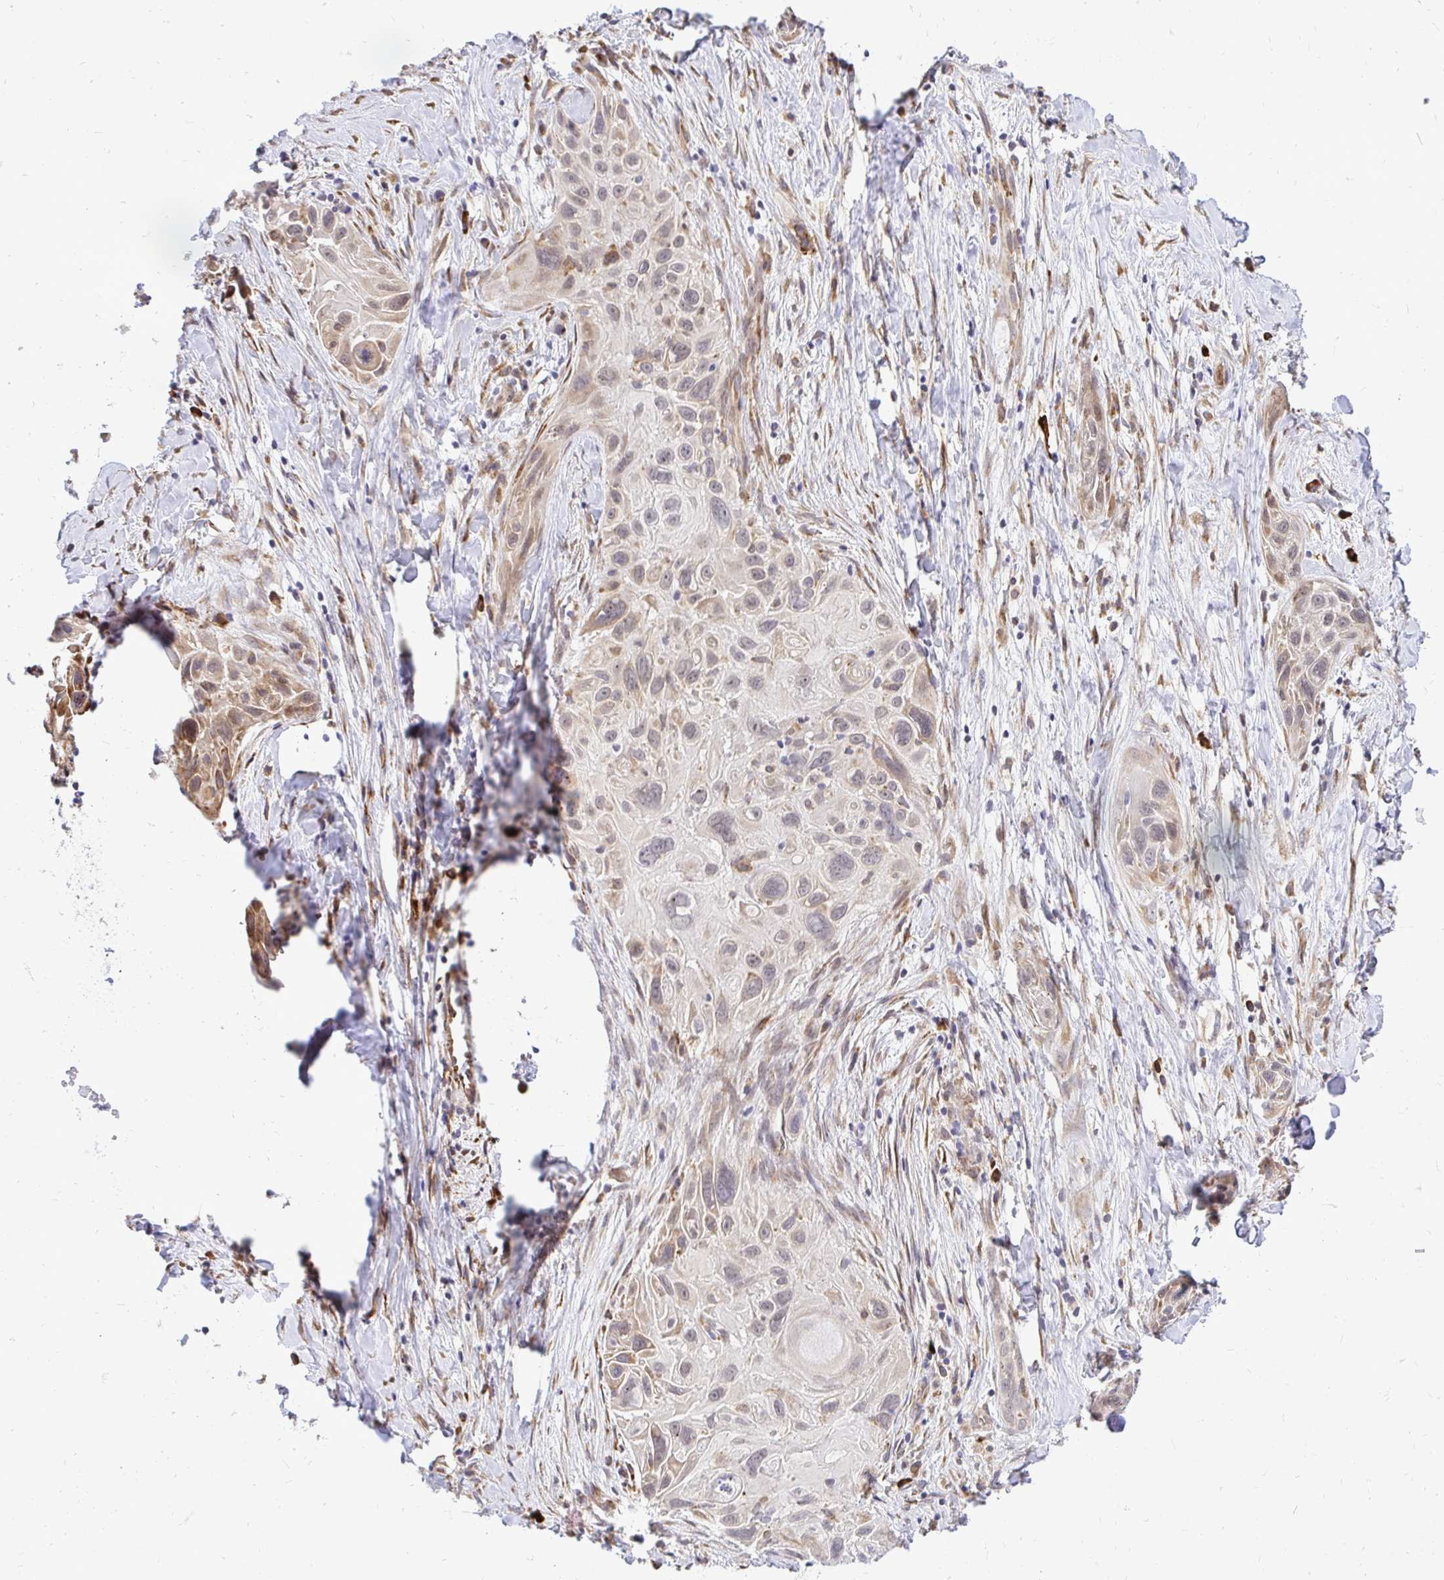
{"staining": {"intensity": "weak", "quantity": "25%-75%", "location": "cytoplasmic/membranous,nuclear"}, "tissue": "lung cancer", "cell_type": "Tumor cells", "image_type": "cancer", "snomed": [{"axis": "morphology", "description": "Squamous cell carcinoma, NOS"}, {"axis": "topography", "description": "Lung"}], "caption": "Immunohistochemical staining of human squamous cell carcinoma (lung) exhibits low levels of weak cytoplasmic/membranous and nuclear positivity in approximately 25%-75% of tumor cells. The staining is performed using DAB (3,3'-diaminobenzidine) brown chromogen to label protein expression. The nuclei are counter-stained blue using hematoxylin.", "gene": "NAALAD2", "patient": {"sex": "male", "age": 79}}